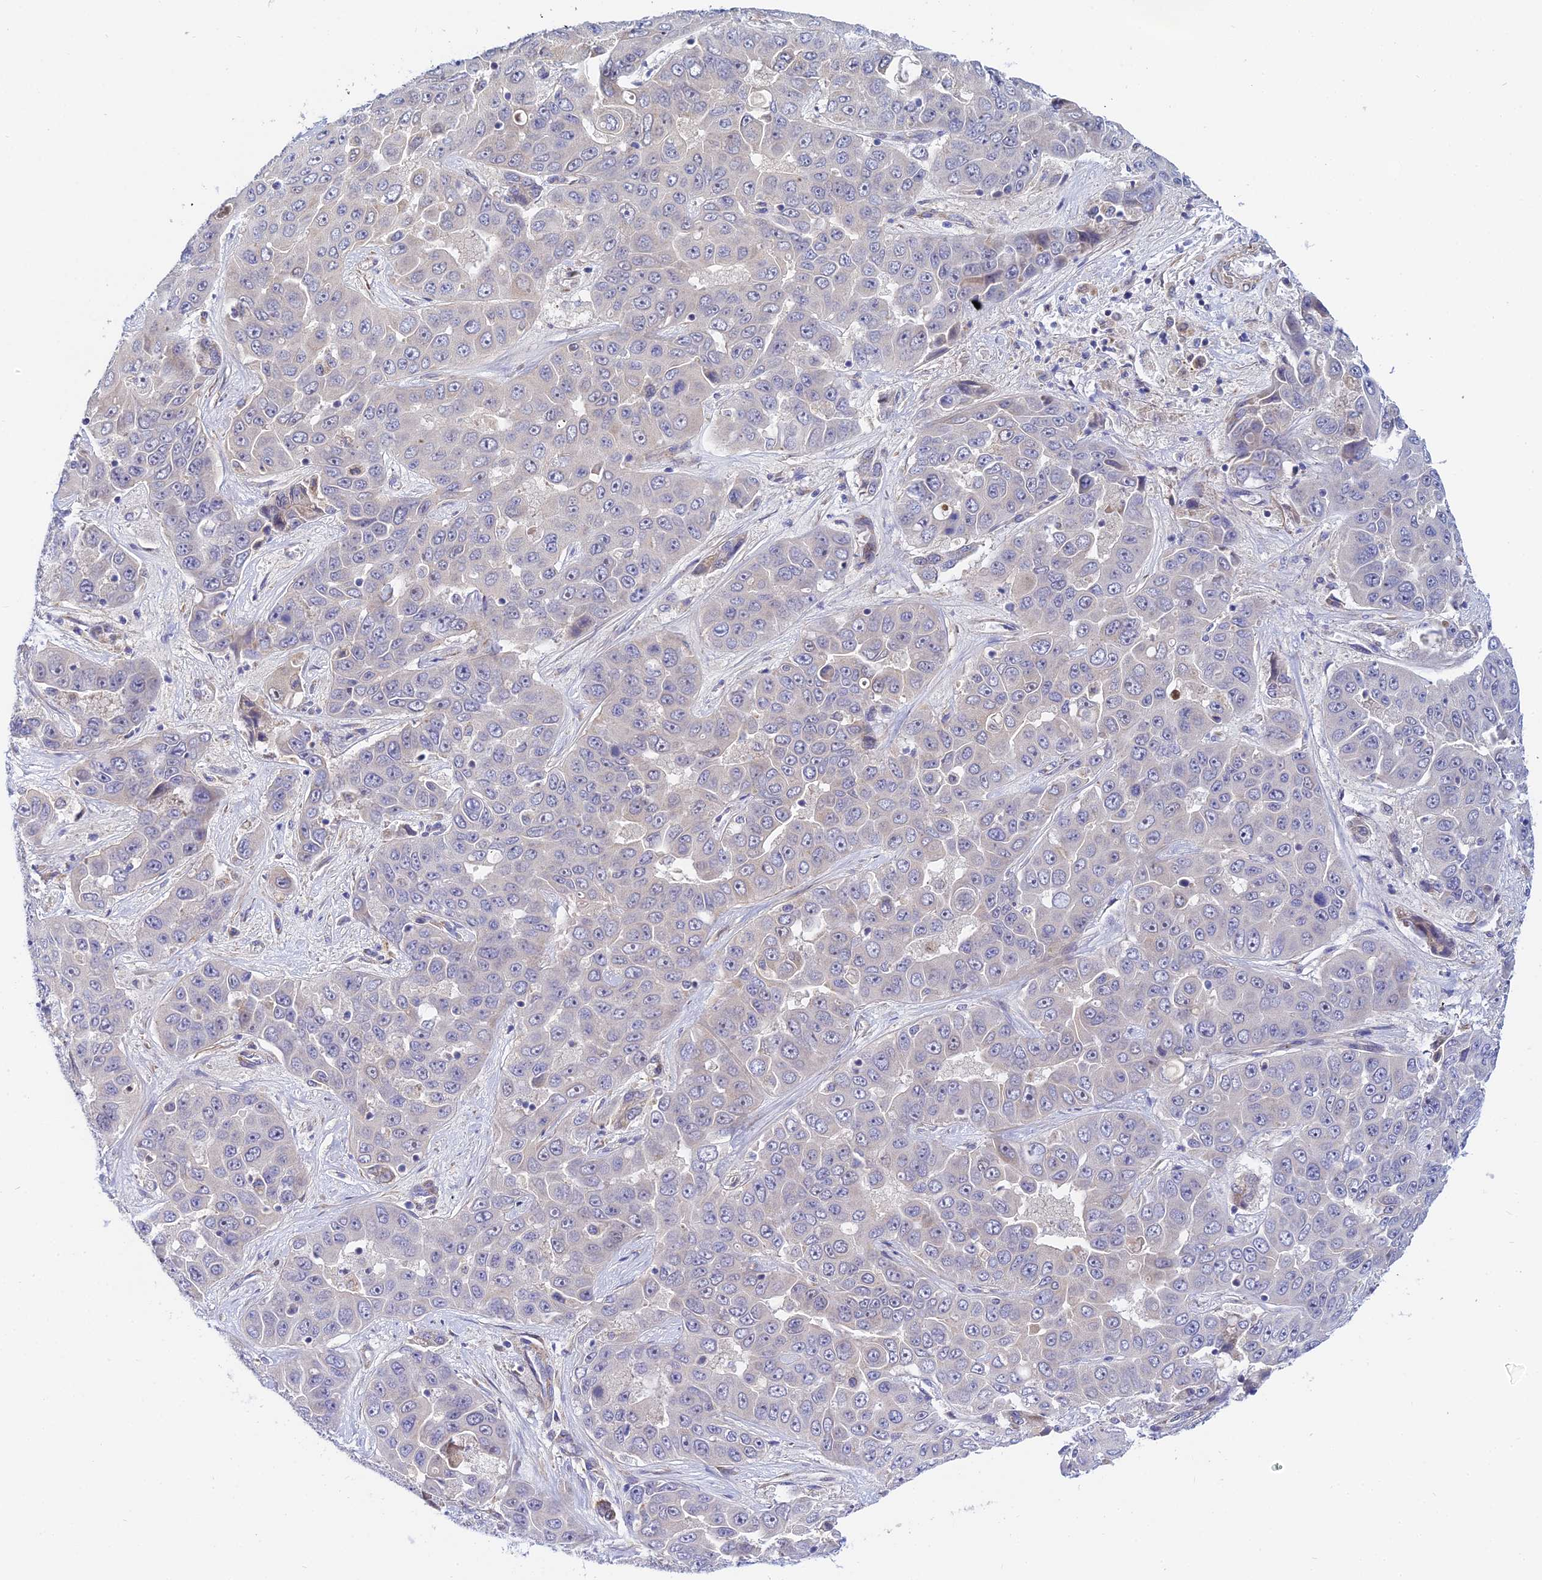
{"staining": {"intensity": "negative", "quantity": "none", "location": "none"}, "tissue": "liver cancer", "cell_type": "Tumor cells", "image_type": "cancer", "snomed": [{"axis": "morphology", "description": "Cholangiocarcinoma"}, {"axis": "topography", "description": "Liver"}], "caption": "This is a histopathology image of immunohistochemistry (IHC) staining of cholangiocarcinoma (liver), which shows no staining in tumor cells.", "gene": "ACOT2", "patient": {"sex": "female", "age": 52}}